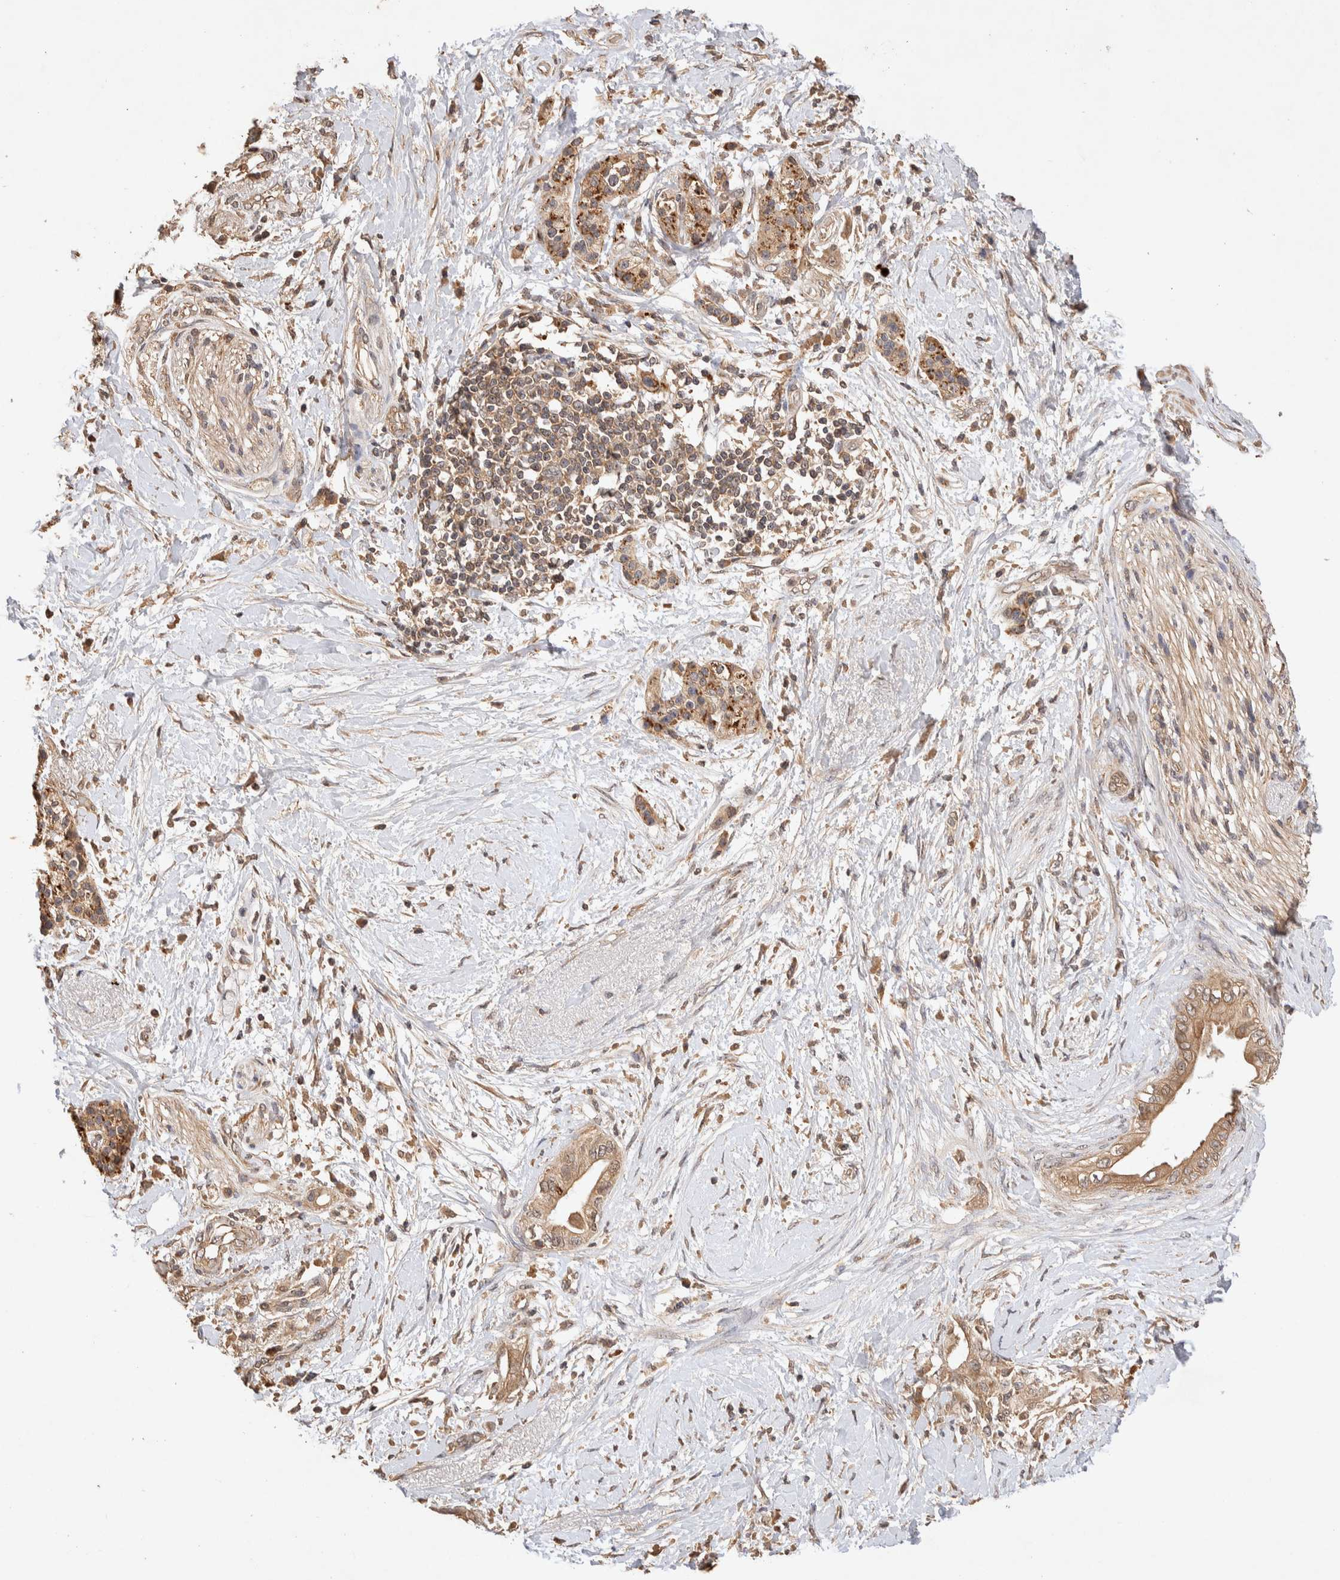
{"staining": {"intensity": "moderate", "quantity": ">75%", "location": "cytoplasmic/membranous"}, "tissue": "pancreatic cancer", "cell_type": "Tumor cells", "image_type": "cancer", "snomed": [{"axis": "morphology", "description": "Normal tissue, NOS"}, {"axis": "morphology", "description": "Adenocarcinoma, NOS"}, {"axis": "topography", "description": "Pancreas"}, {"axis": "topography", "description": "Duodenum"}], "caption": "Immunohistochemistry (IHC) image of neoplastic tissue: pancreatic cancer (adenocarcinoma) stained using immunohistochemistry reveals medium levels of moderate protein expression localized specifically in the cytoplasmic/membranous of tumor cells, appearing as a cytoplasmic/membranous brown color.", "gene": "NSMAF", "patient": {"sex": "female", "age": 60}}